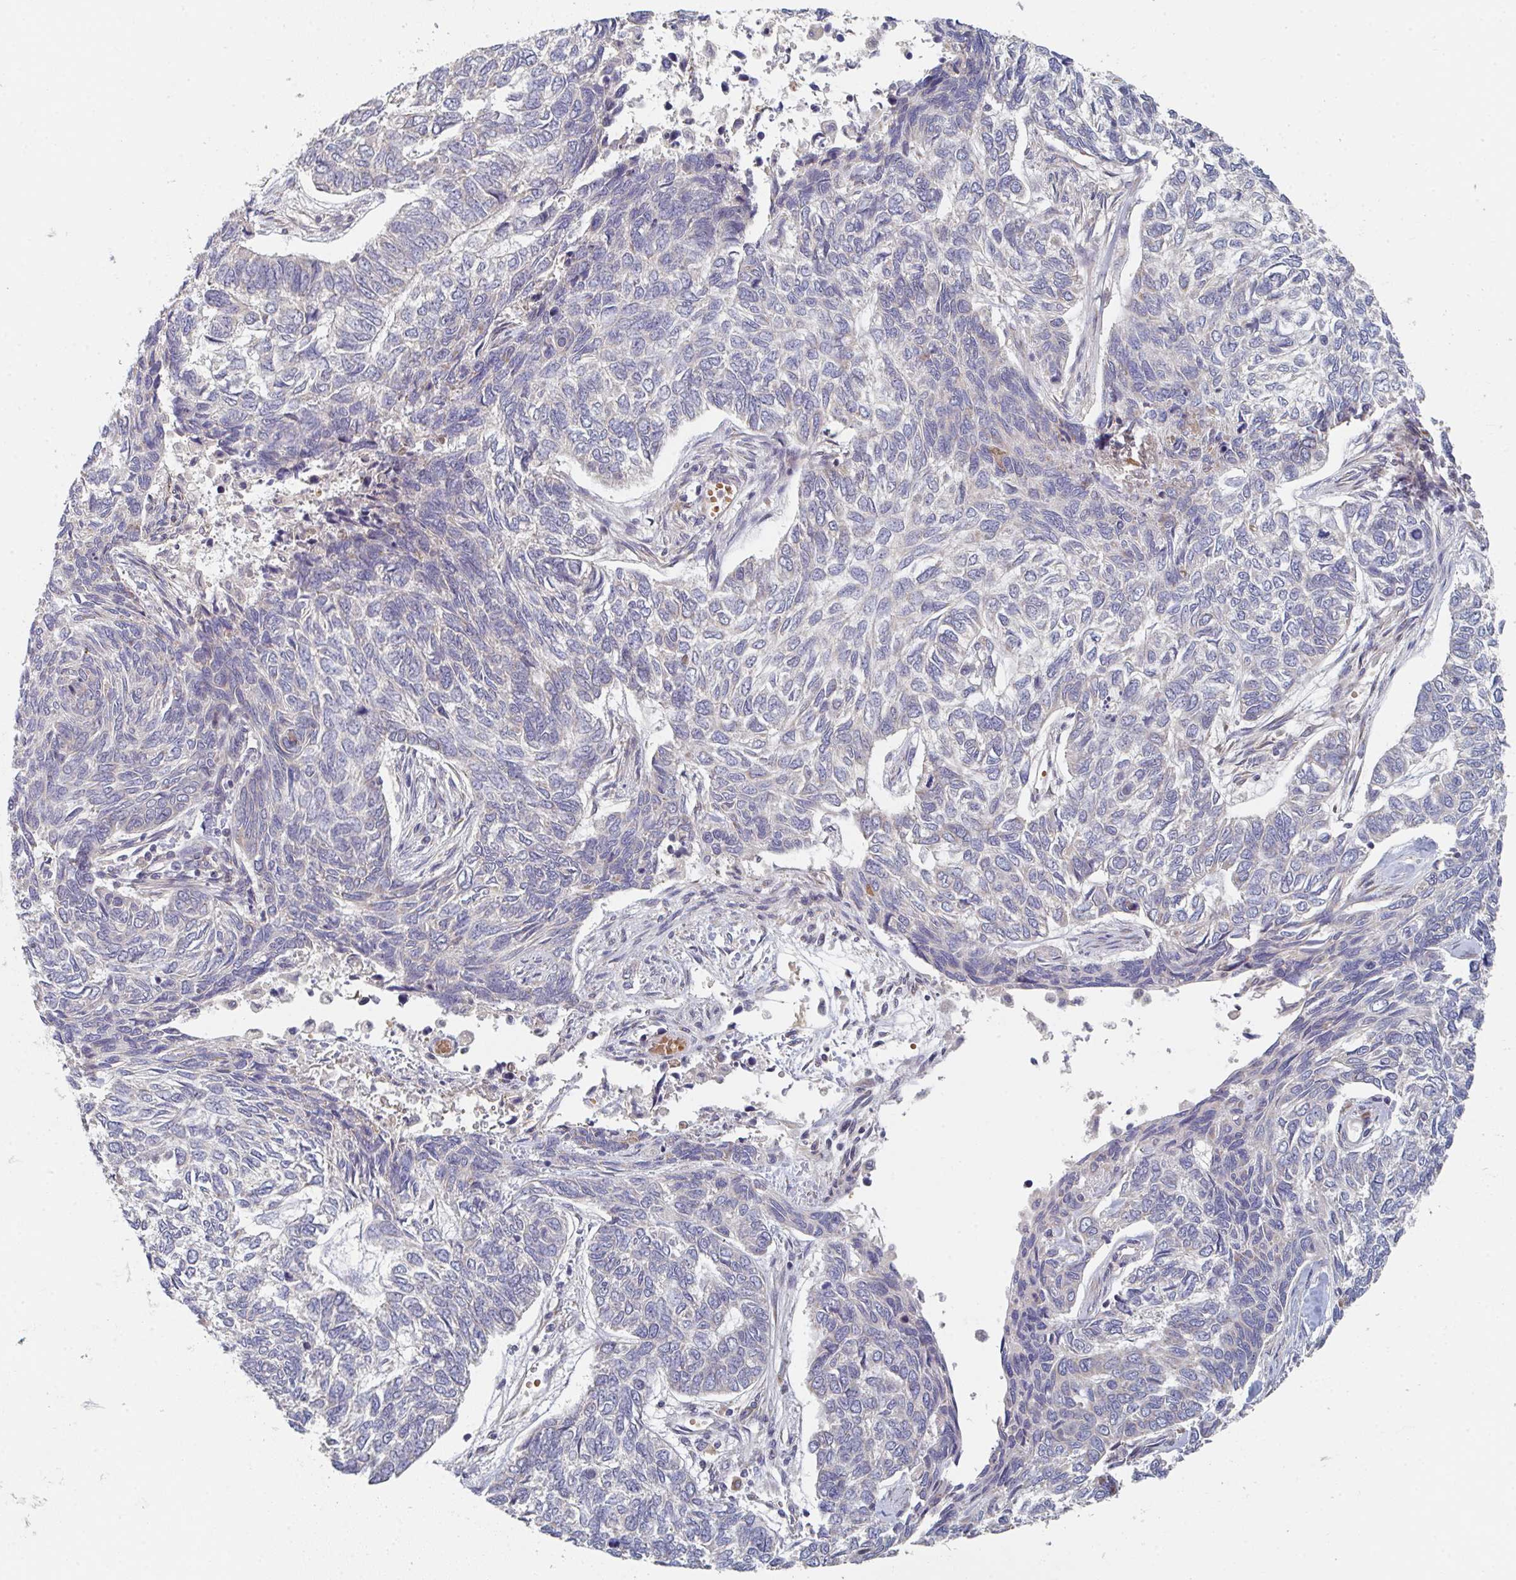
{"staining": {"intensity": "negative", "quantity": "none", "location": "none"}, "tissue": "skin cancer", "cell_type": "Tumor cells", "image_type": "cancer", "snomed": [{"axis": "morphology", "description": "Basal cell carcinoma"}, {"axis": "topography", "description": "Skin"}], "caption": "IHC of human basal cell carcinoma (skin) shows no expression in tumor cells.", "gene": "ELOVL1", "patient": {"sex": "female", "age": 65}}